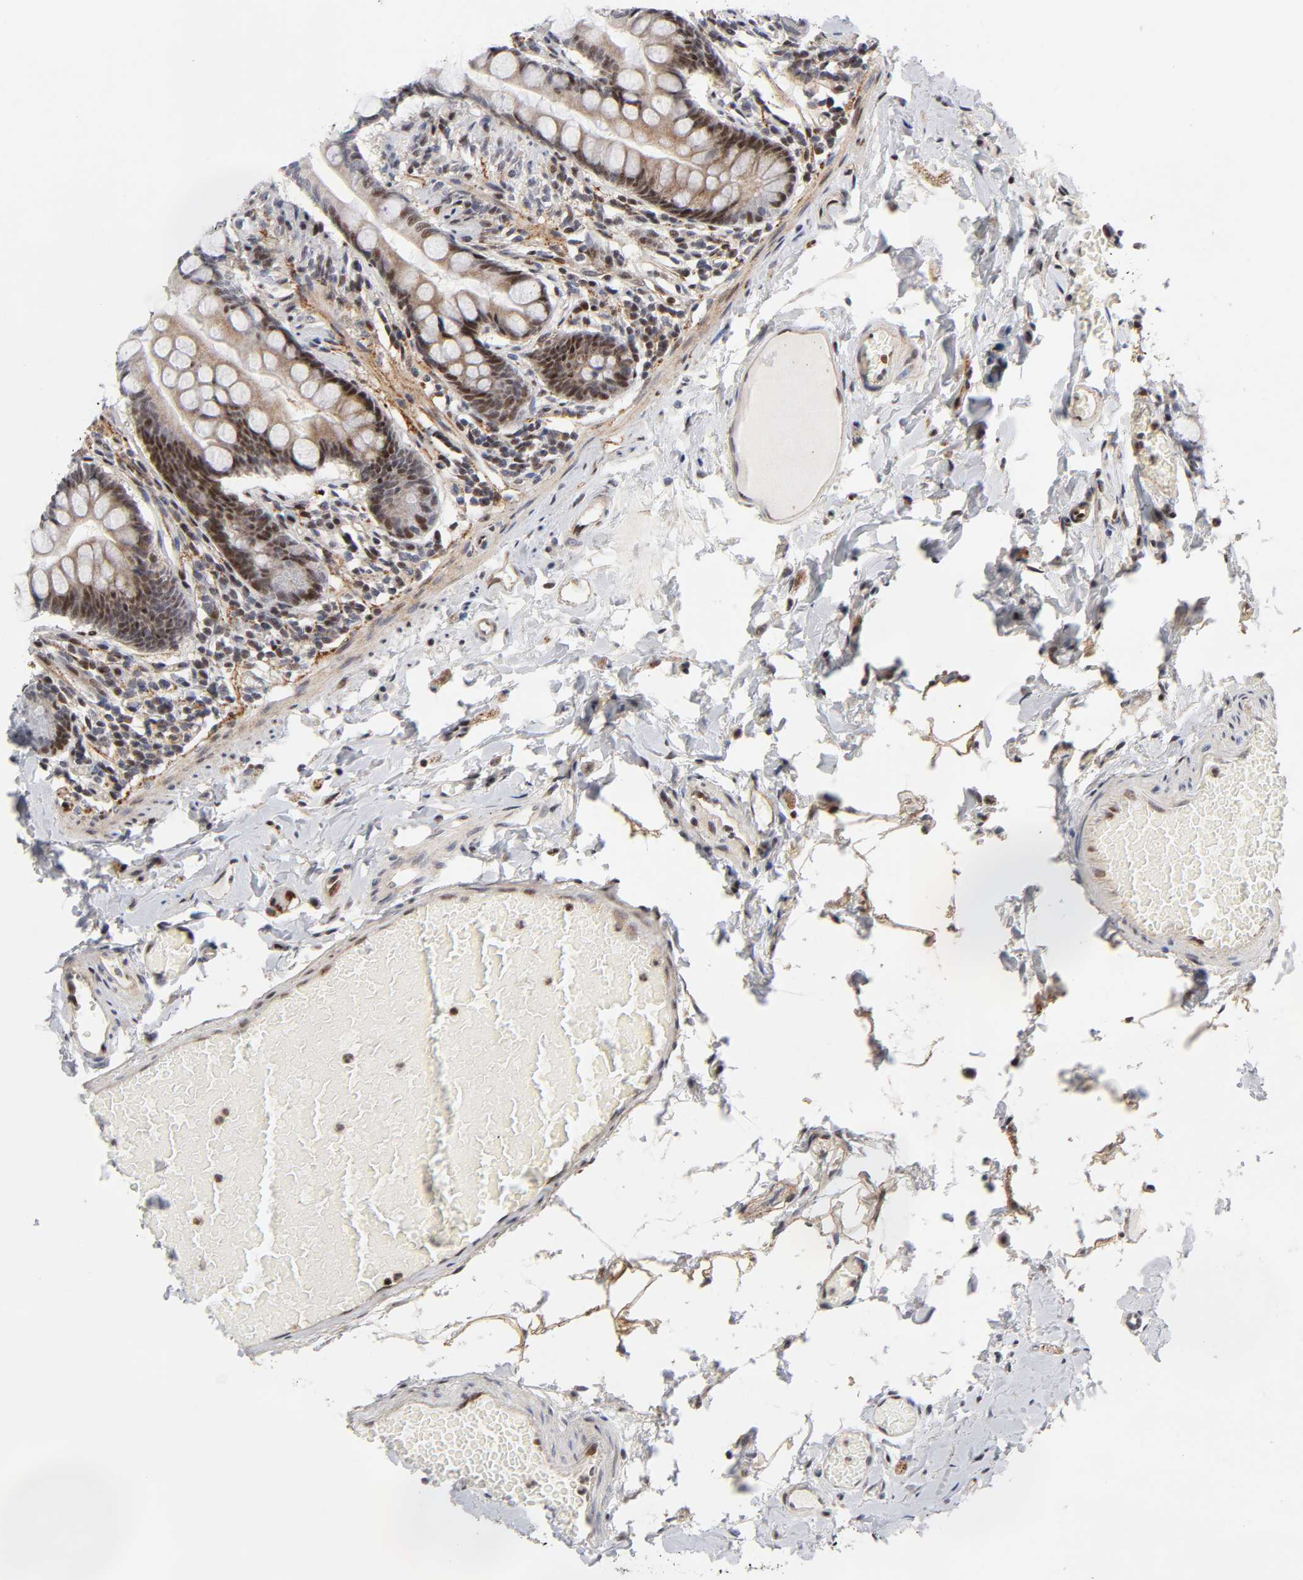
{"staining": {"intensity": "strong", "quantity": ">75%", "location": "cytoplasmic/membranous,nuclear"}, "tissue": "small intestine", "cell_type": "Glandular cells", "image_type": "normal", "snomed": [{"axis": "morphology", "description": "Normal tissue, NOS"}, {"axis": "topography", "description": "Small intestine"}], "caption": "Human small intestine stained for a protein (brown) demonstrates strong cytoplasmic/membranous,nuclear positive staining in approximately >75% of glandular cells.", "gene": "STK38", "patient": {"sex": "male", "age": 41}}